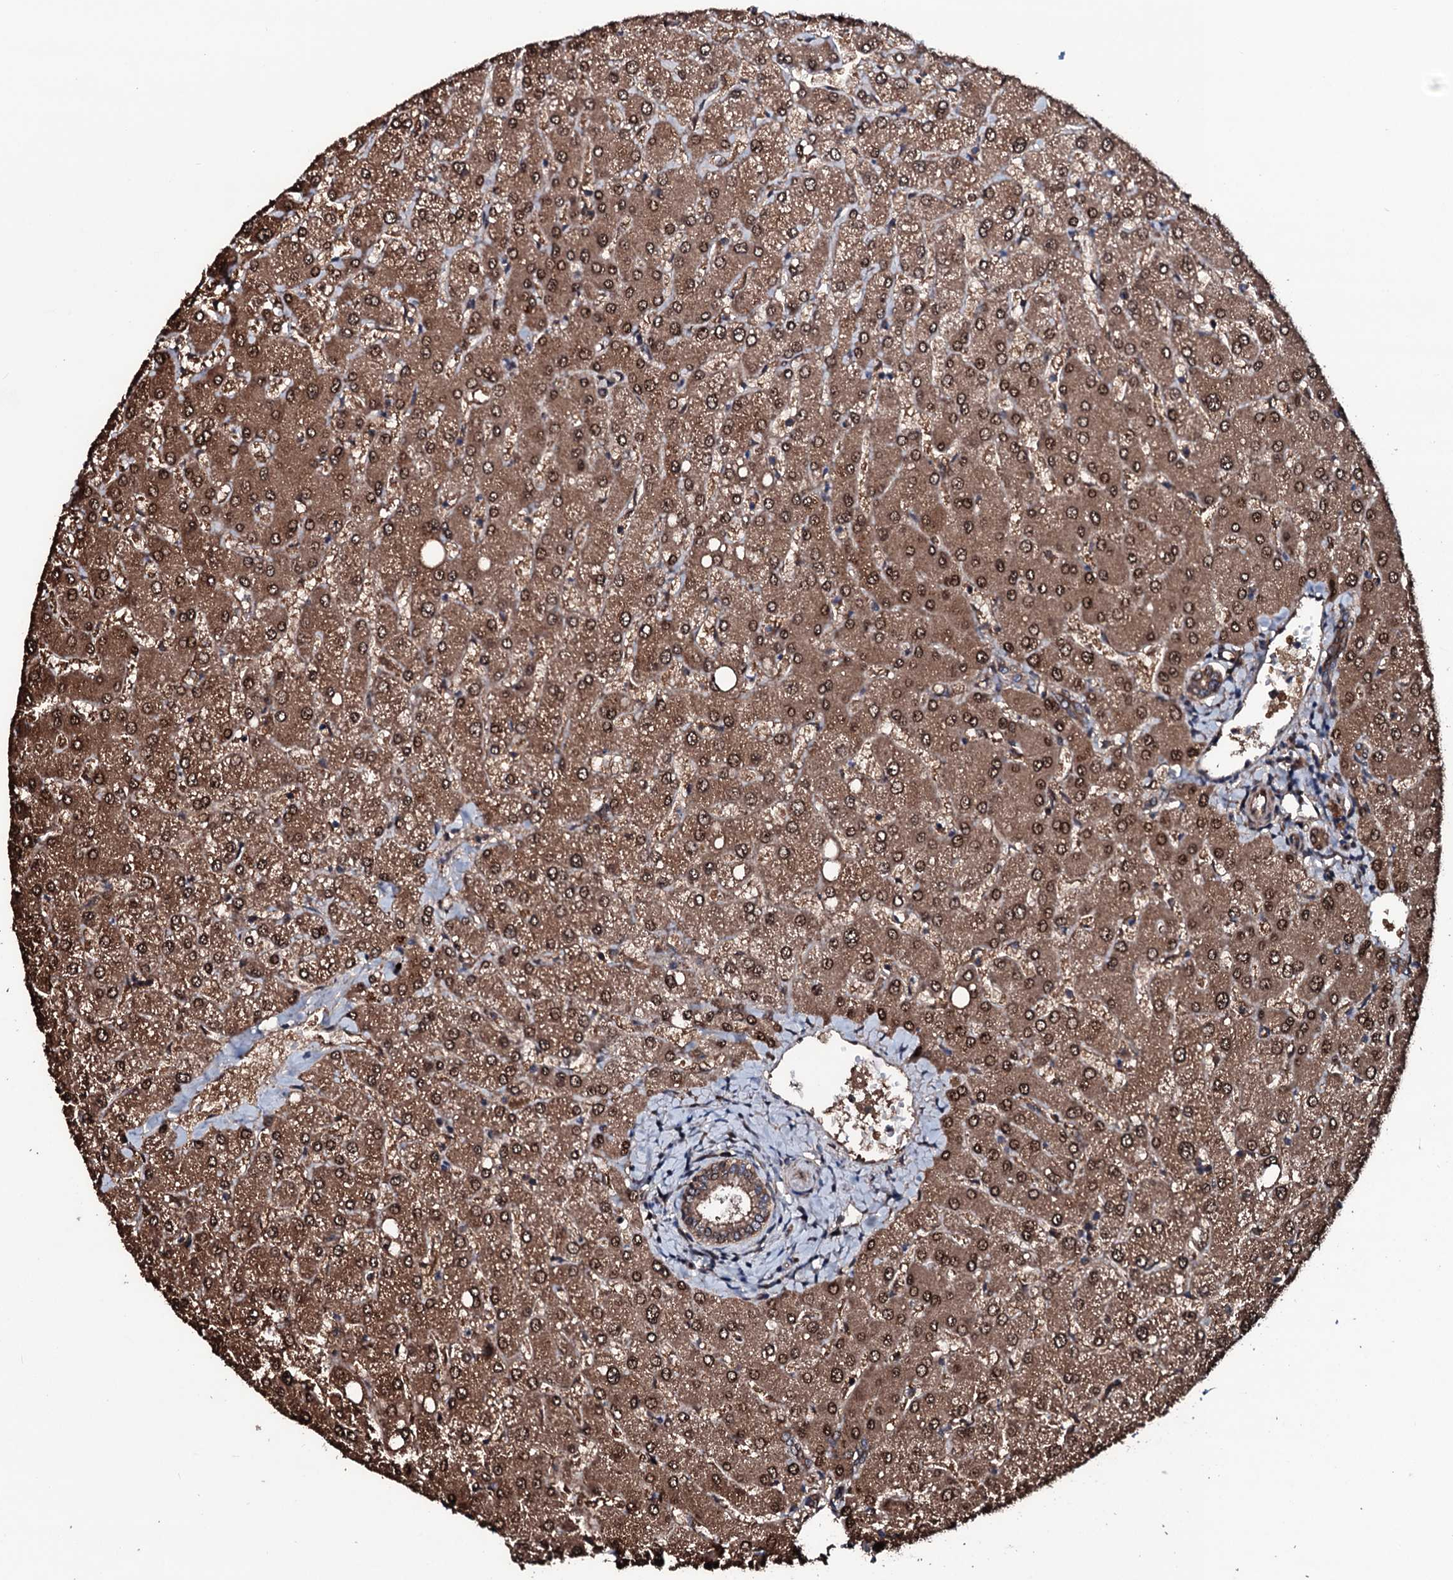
{"staining": {"intensity": "moderate", "quantity": ">75%", "location": "cytoplasmic/membranous"}, "tissue": "liver", "cell_type": "Cholangiocytes", "image_type": "normal", "snomed": [{"axis": "morphology", "description": "Normal tissue, NOS"}, {"axis": "topography", "description": "Liver"}], "caption": "Immunohistochemistry (IHC) of normal human liver exhibits medium levels of moderate cytoplasmic/membranous positivity in about >75% of cholangiocytes.", "gene": "OGFOD2", "patient": {"sex": "female", "age": 54}}